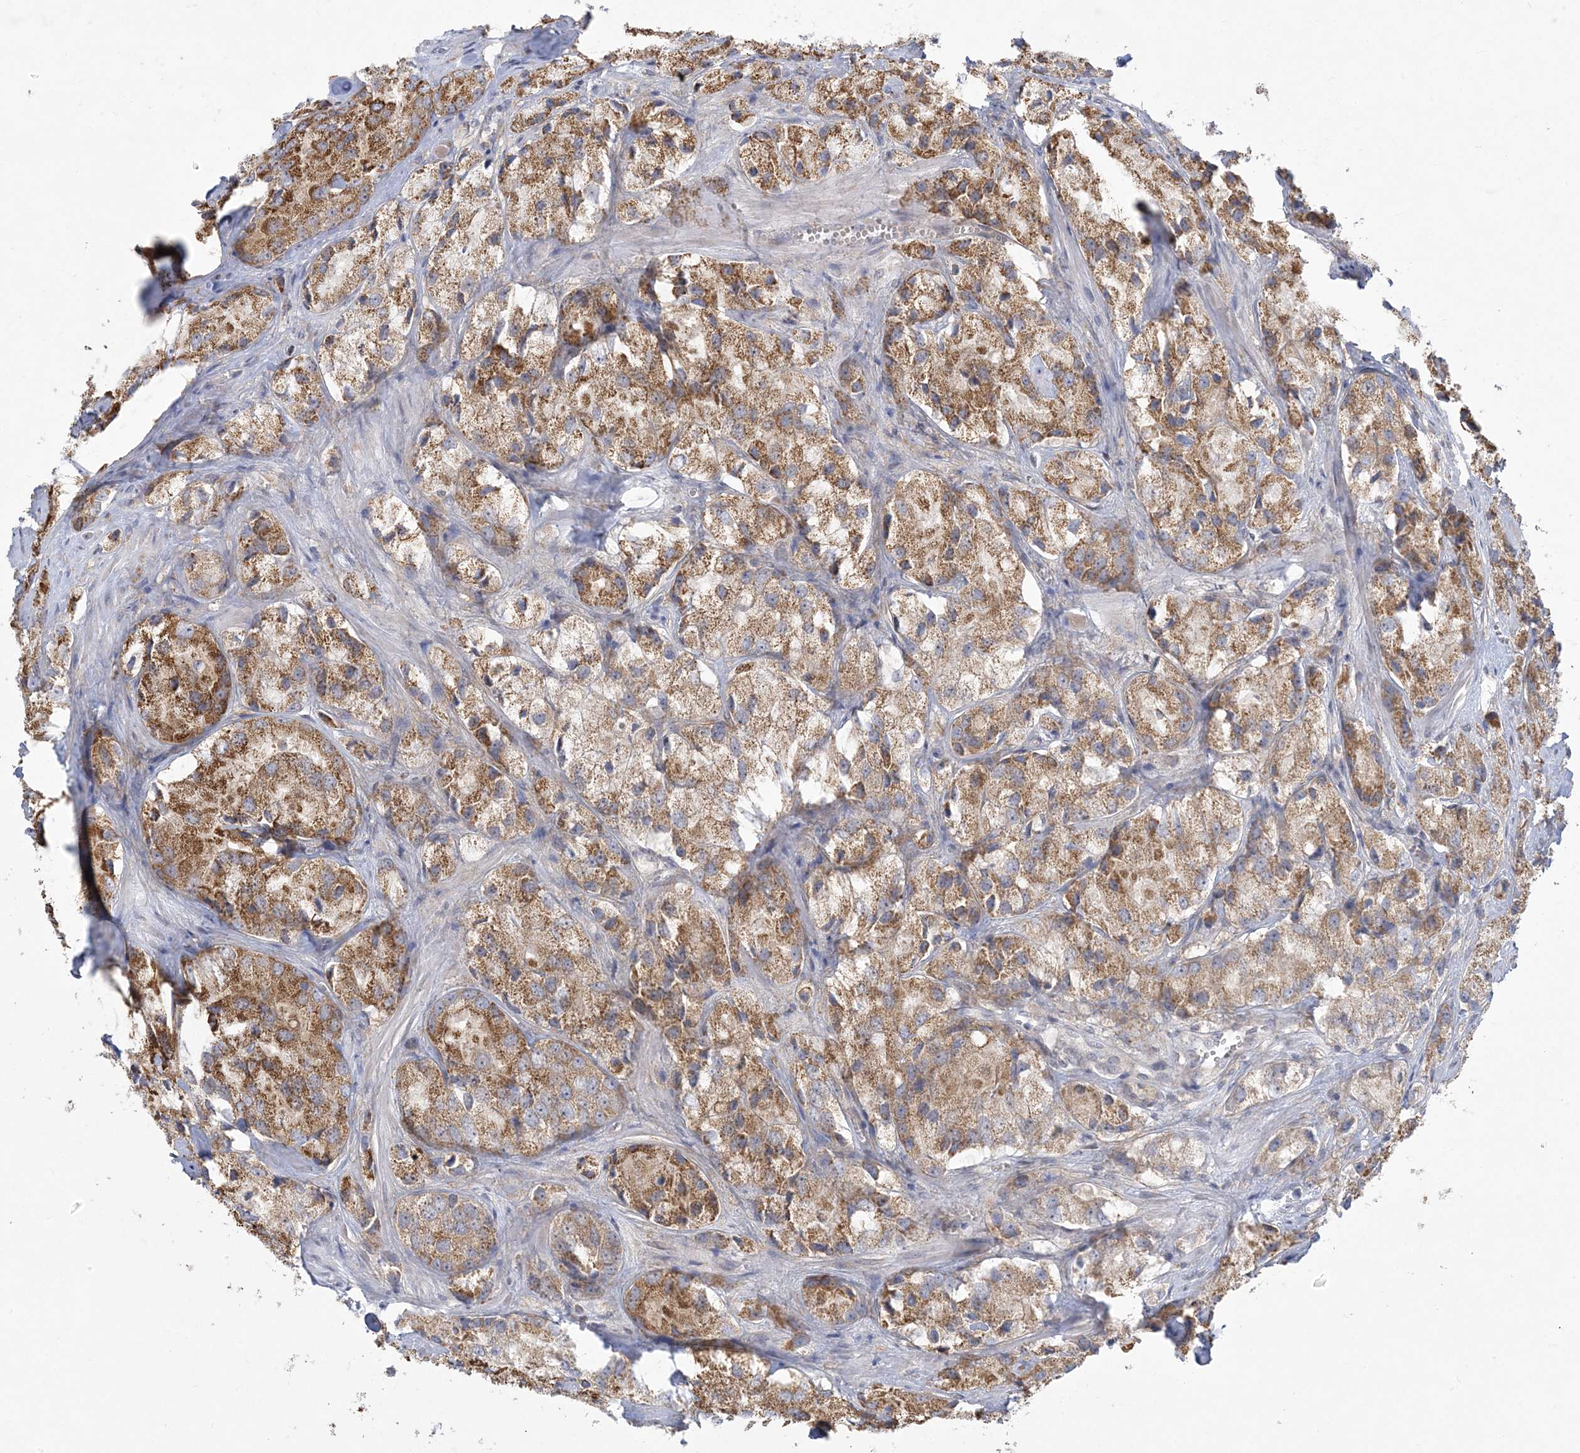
{"staining": {"intensity": "strong", "quantity": ">75%", "location": "cytoplasmic/membranous"}, "tissue": "prostate cancer", "cell_type": "Tumor cells", "image_type": "cancer", "snomed": [{"axis": "morphology", "description": "Adenocarcinoma, High grade"}, {"axis": "topography", "description": "Prostate"}], "caption": "Immunohistochemistry (IHC) of prostate adenocarcinoma (high-grade) reveals high levels of strong cytoplasmic/membranous positivity in approximately >75% of tumor cells. (Stains: DAB in brown, nuclei in blue, Microscopy: brightfield microscopy at high magnification).", "gene": "ZC3H6", "patient": {"sex": "male", "age": 66}}